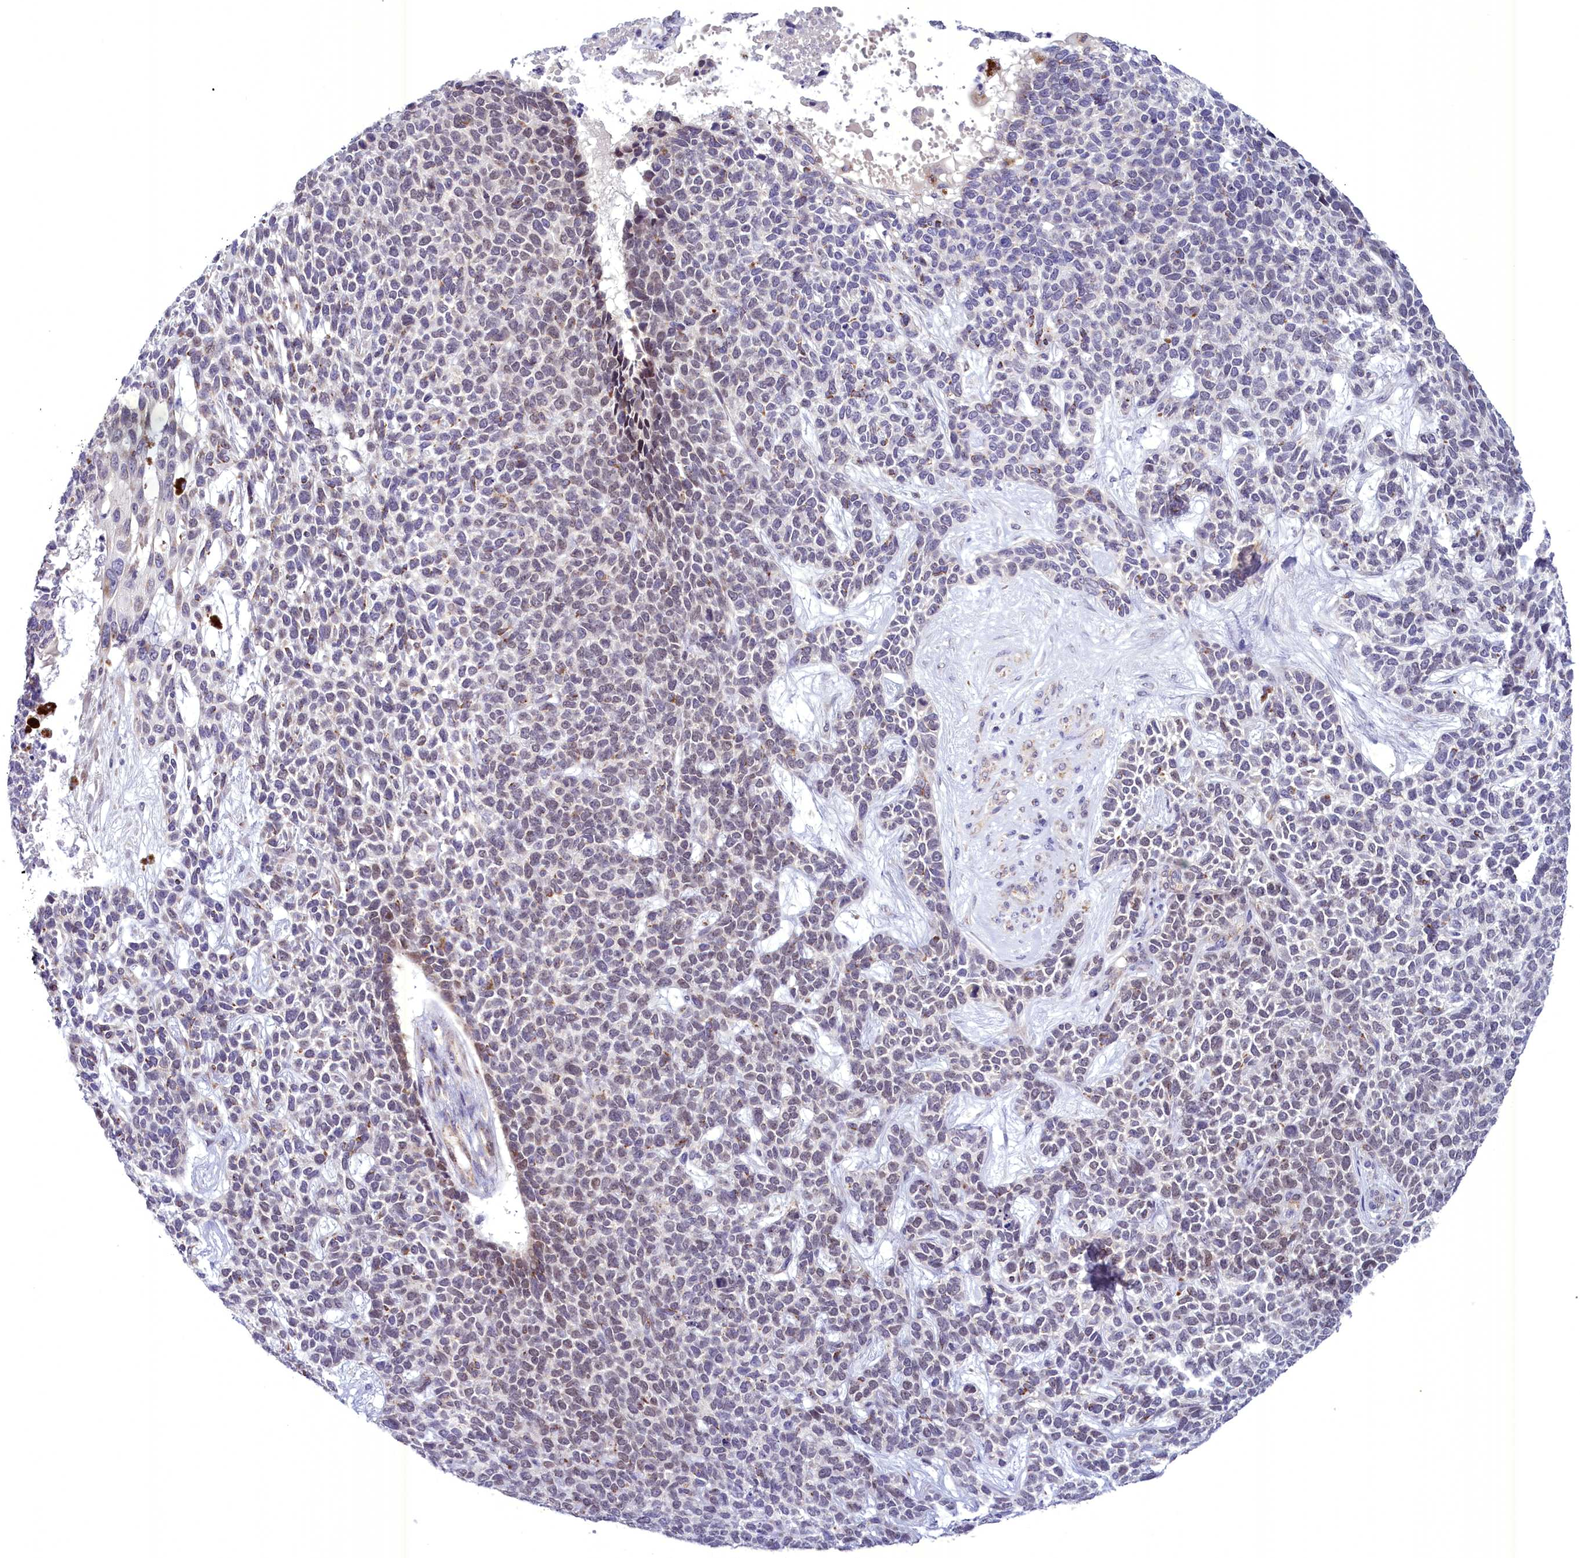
{"staining": {"intensity": "moderate", "quantity": "<25%", "location": "cytoplasmic/membranous,nuclear"}, "tissue": "skin cancer", "cell_type": "Tumor cells", "image_type": "cancer", "snomed": [{"axis": "morphology", "description": "Basal cell carcinoma"}, {"axis": "topography", "description": "Skin"}], "caption": "Human basal cell carcinoma (skin) stained for a protein (brown) exhibits moderate cytoplasmic/membranous and nuclear positive staining in approximately <25% of tumor cells.", "gene": "FAM149B1", "patient": {"sex": "female", "age": 84}}